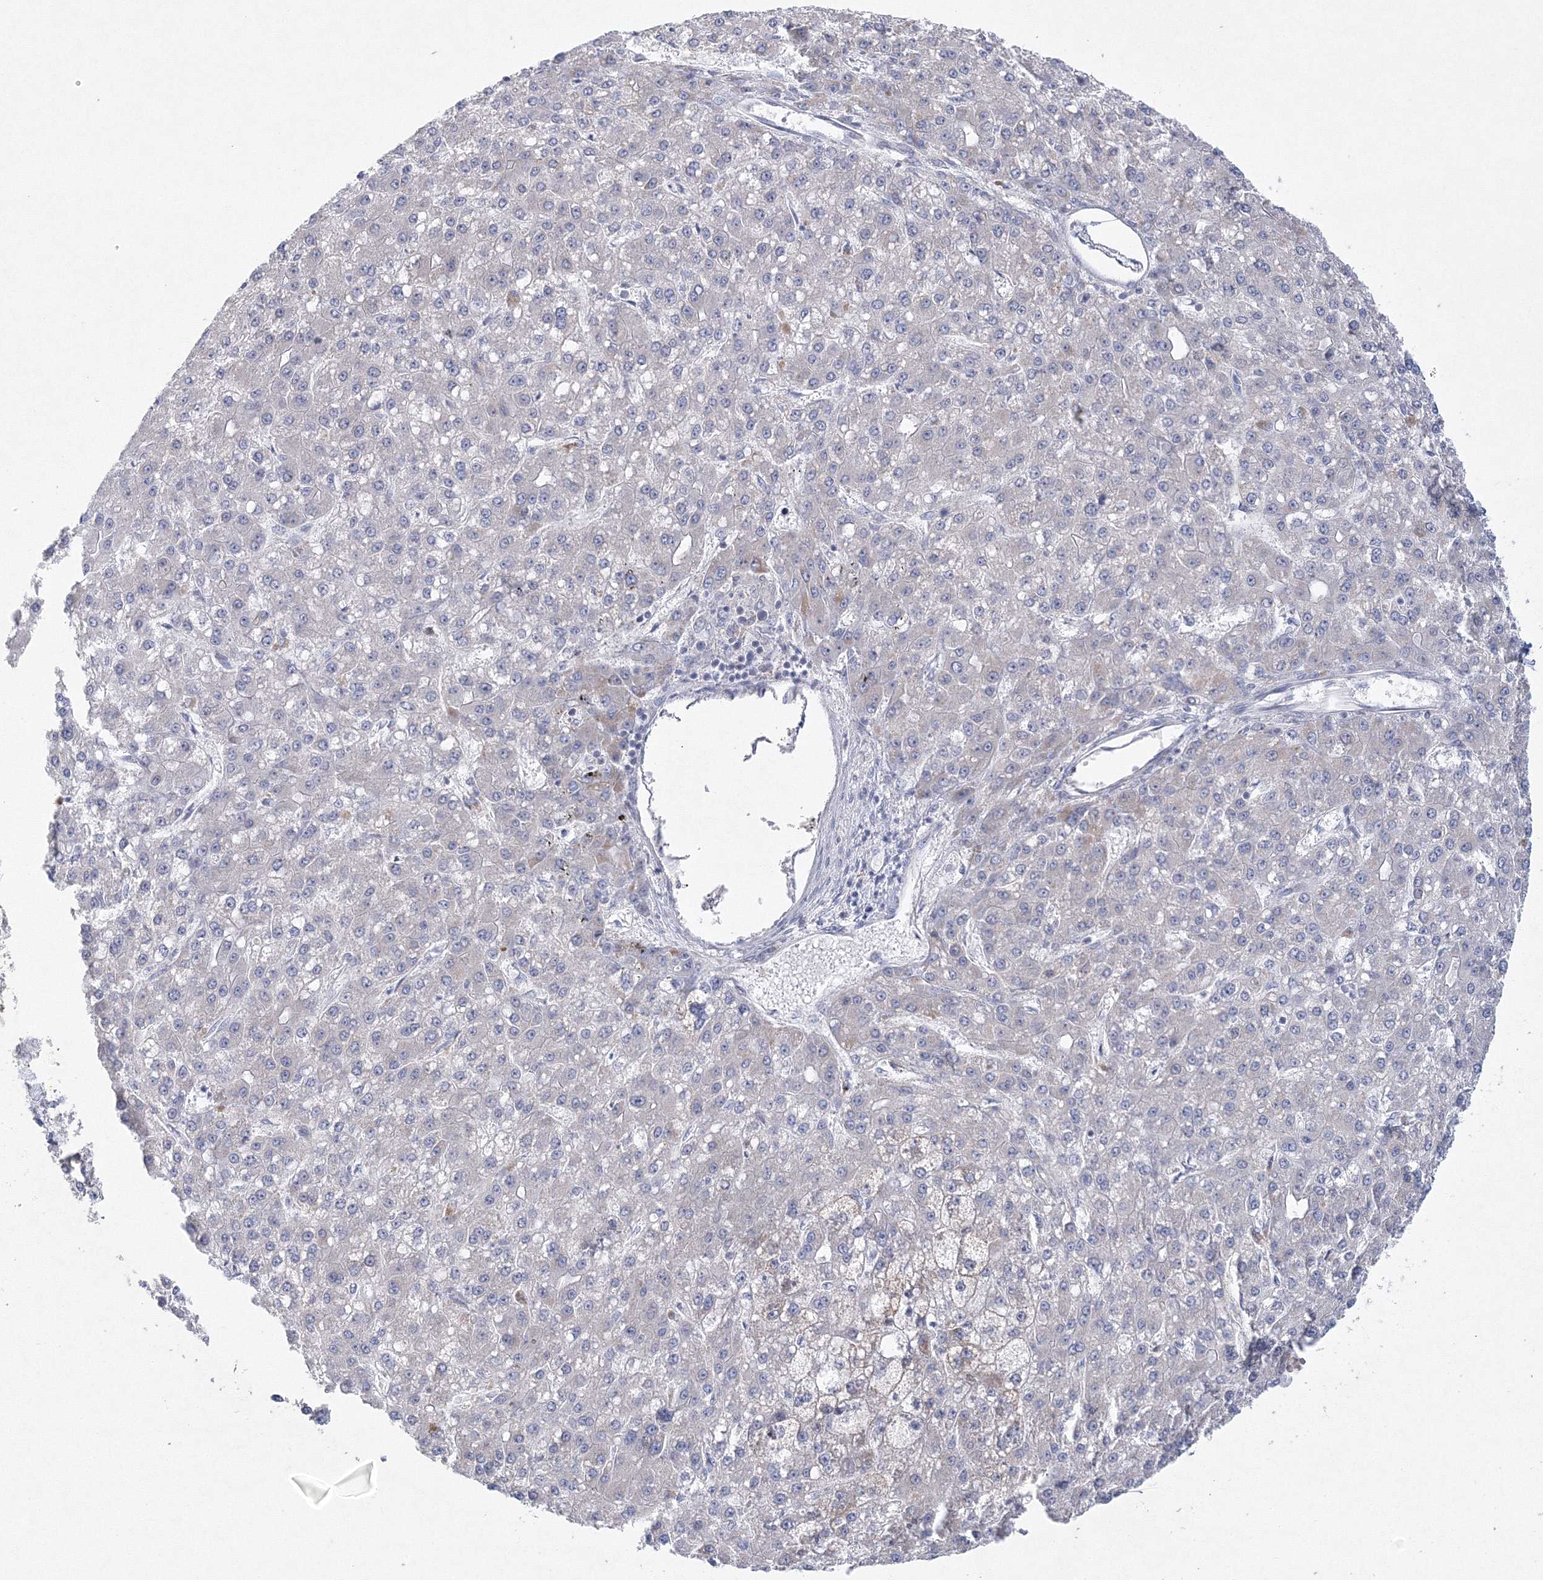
{"staining": {"intensity": "negative", "quantity": "none", "location": "none"}, "tissue": "liver cancer", "cell_type": "Tumor cells", "image_type": "cancer", "snomed": [{"axis": "morphology", "description": "Carcinoma, Hepatocellular, NOS"}, {"axis": "topography", "description": "Liver"}], "caption": "The immunohistochemistry photomicrograph has no significant staining in tumor cells of liver hepatocellular carcinoma tissue.", "gene": "NIPAL1", "patient": {"sex": "male", "age": 67}}